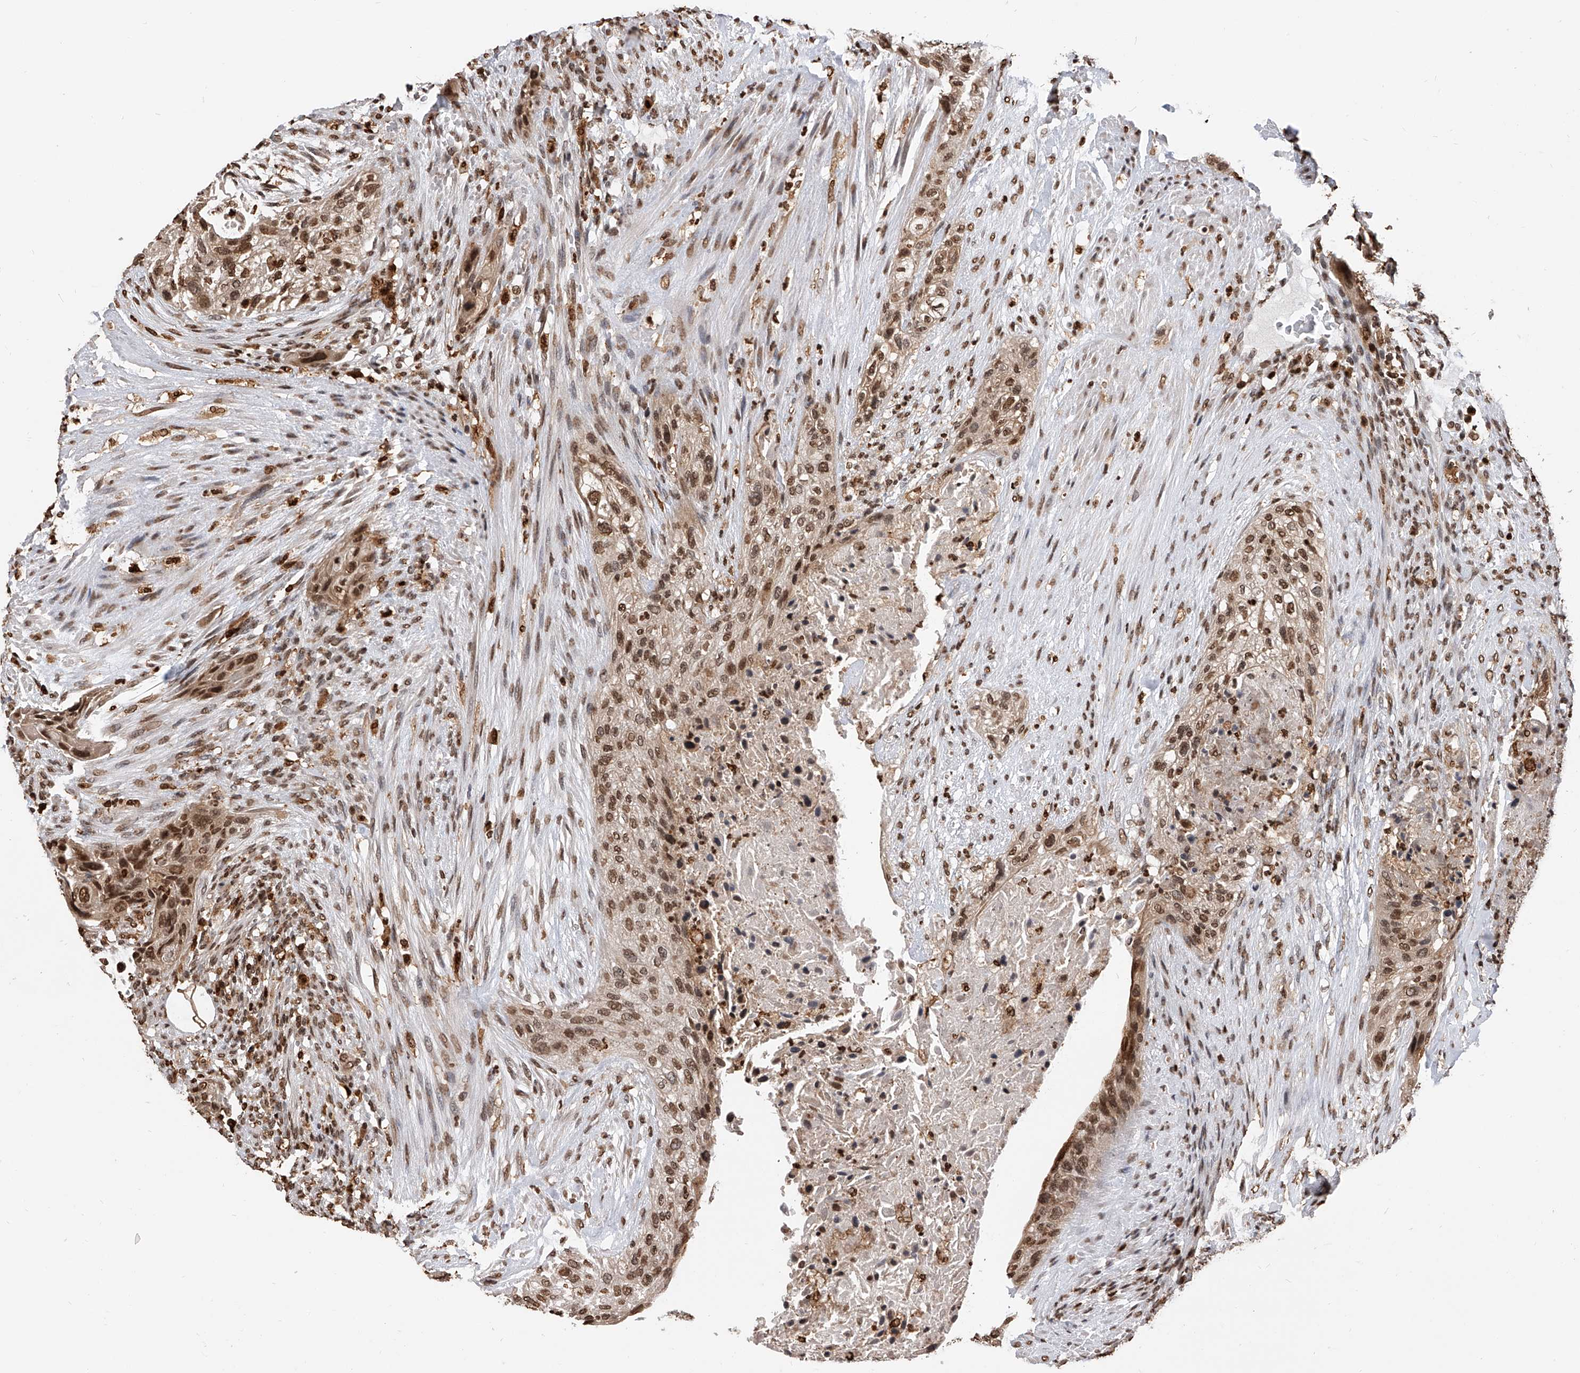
{"staining": {"intensity": "moderate", "quantity": ">75%", "location": "nuclear"}, "tissue": "urothelial cancer", "cell_type": "Tumor cells", "image_type": "cancer", "snomed": [{"axis": "morphology", "description": "Urothelial carcinoma, High grade"}, {"axis": "topography", "description": "Urinary bladder"}], "caption": "Human urothelial carcinoma (high-grade) stained with a brown dye demonstrates moderate nuclear positive positivity in about >75% of tumor cells.", "gene": "CFAP410", "patient": {"sex": "male", "age": 35}}